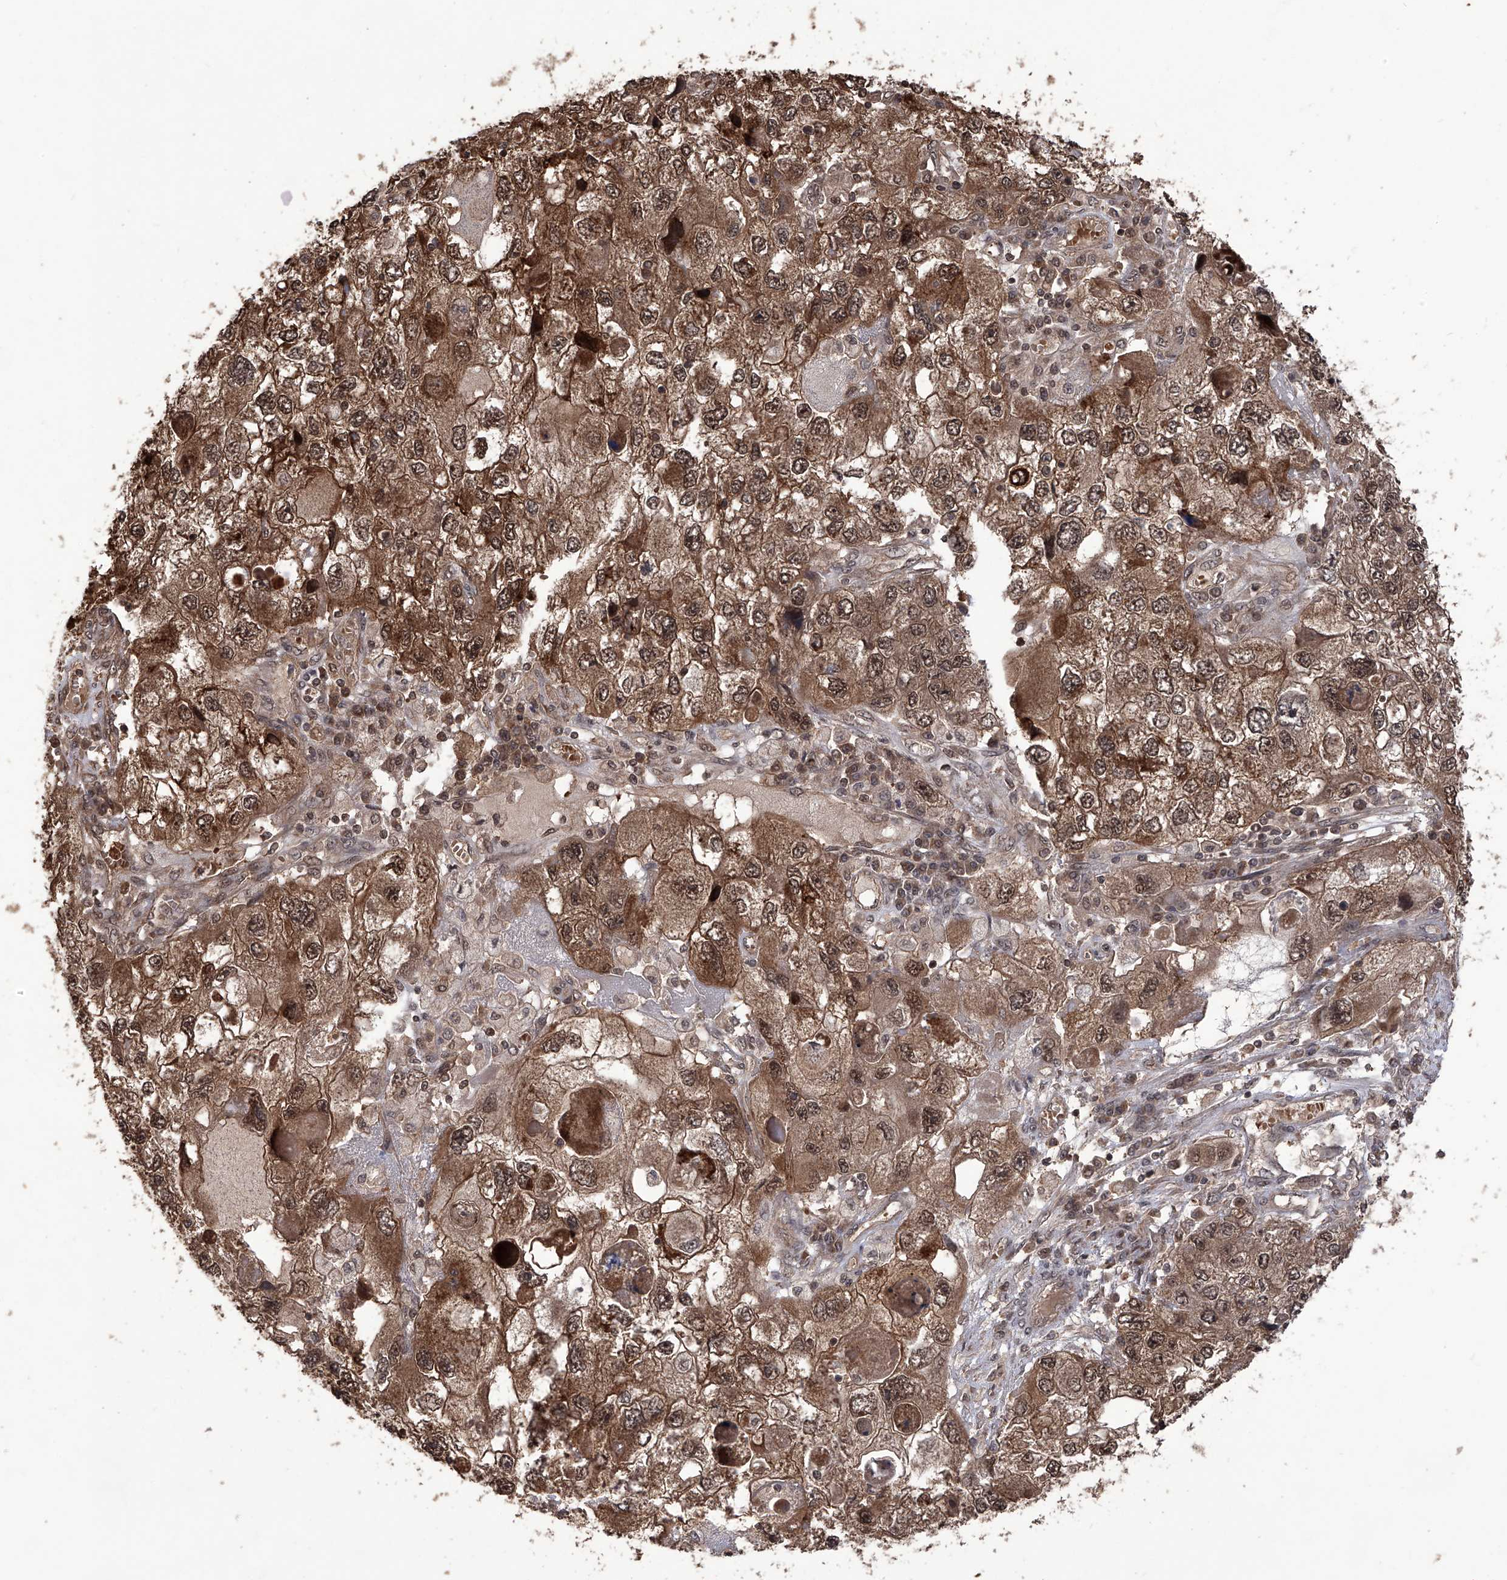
{"staining": {"intensity": "moderate", "quantity": ">75%", "location": "cytoplasmic/membranous,nuclear"}, "tissue": "endometrial cancer", "cell_type": "Tumor cells", "image_type": "cancer", "snomed": [{"axis": "morphology", "description": "Adenocarcinoma, NOS"}, {"axis": "topography", "description": "Endometrium"}], "caption": "Immunohistochemical staining of endometrial cancer displays medium levels of moderate cytoplasmic/membranous and nuclear protein positivity in about >75% of tumor cells.", "gene": "LYSMD4", "patient": {"sex": "female", "age": 49}}